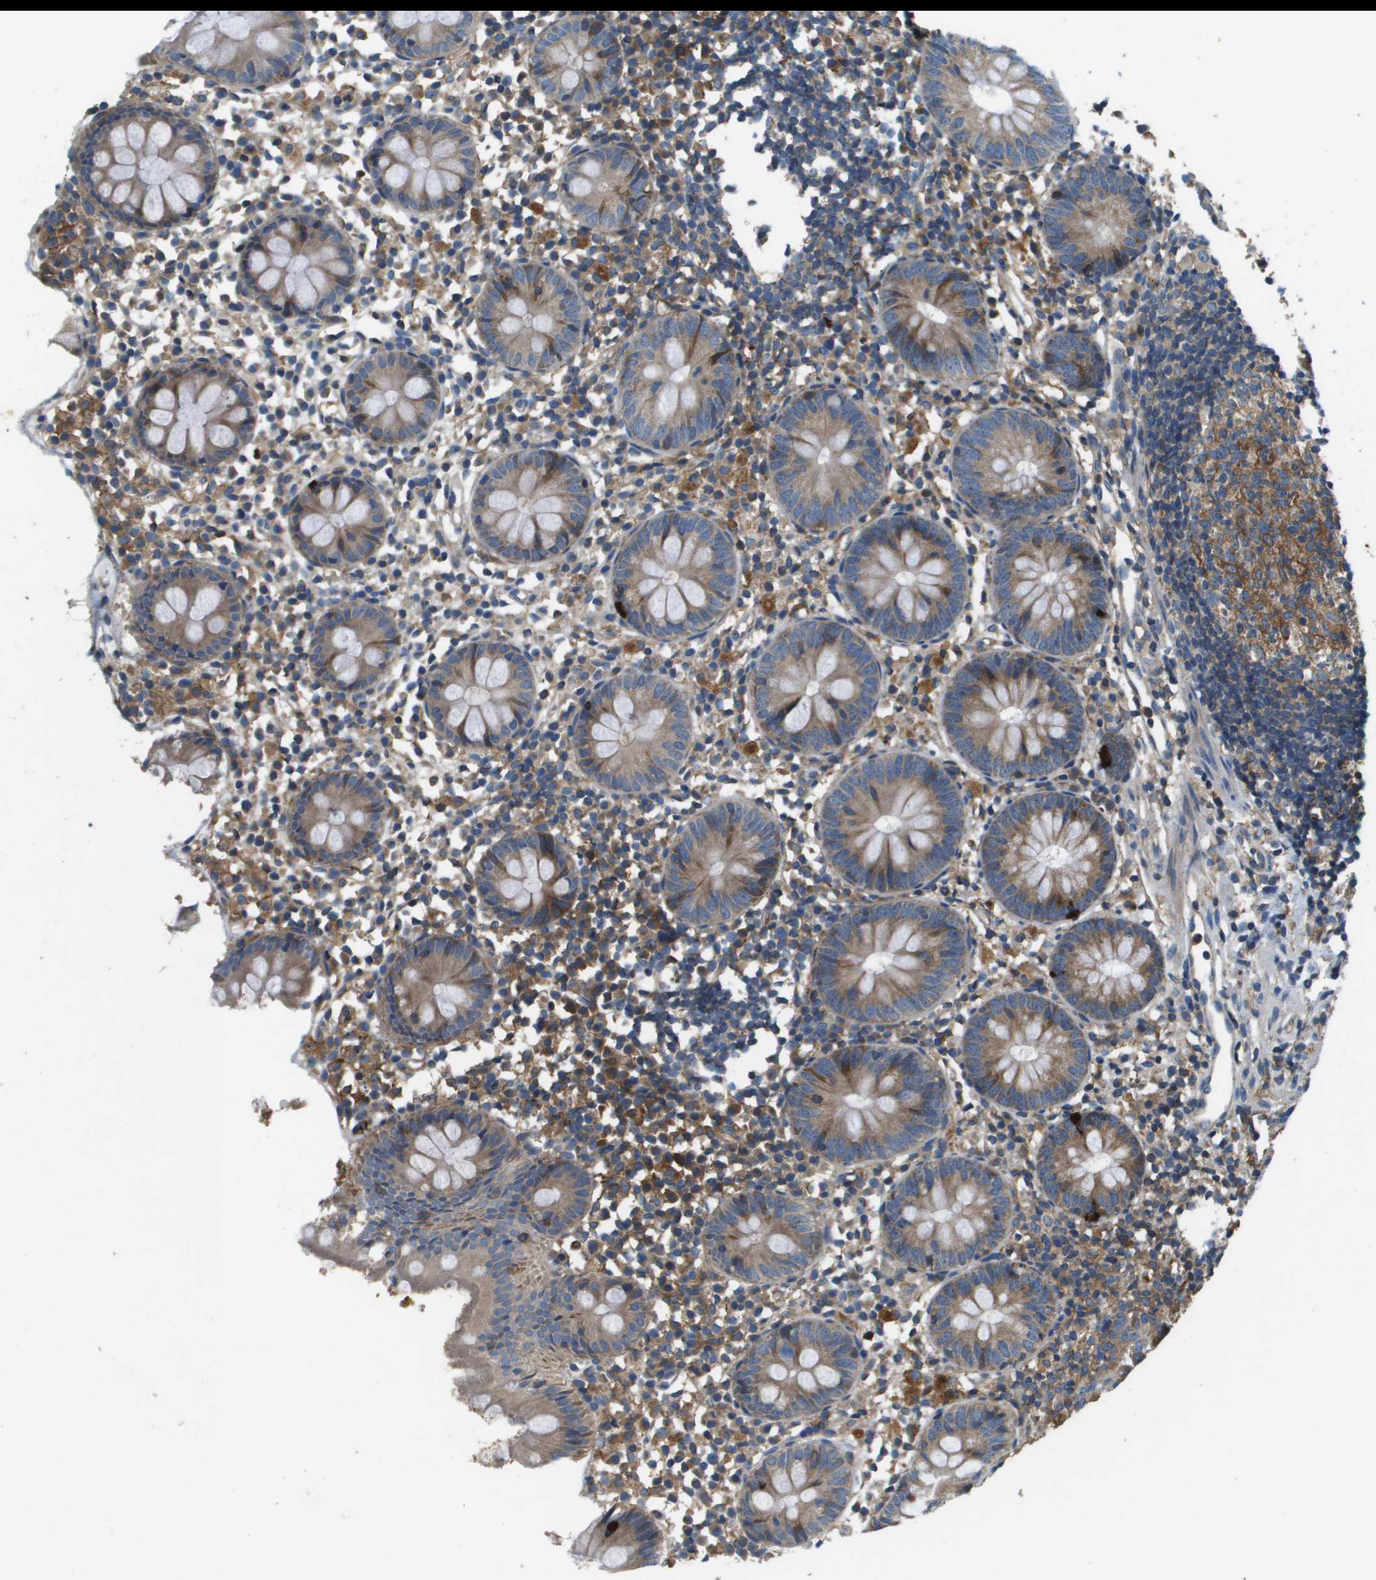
{"staining": {"intensity": "moderate", "quantity": ">75%", "location": "cytoplasmic/membranous"}, "tissue": "appendix", "cell_type": "Glandular cells", "image_type": "normal", "snomed": [{"axis": "morphology", "description": "Normal tissue, NOS"}, {"axis": "topography", "description": "Appendix"}], "caption": "A brown stain highlights moderate cytoplasmic/membranous staining of a protein in glandular cells of unremarkable appendix.", "gene": "SAMSN1", "patient": {"sex": "female", "age": 20}}